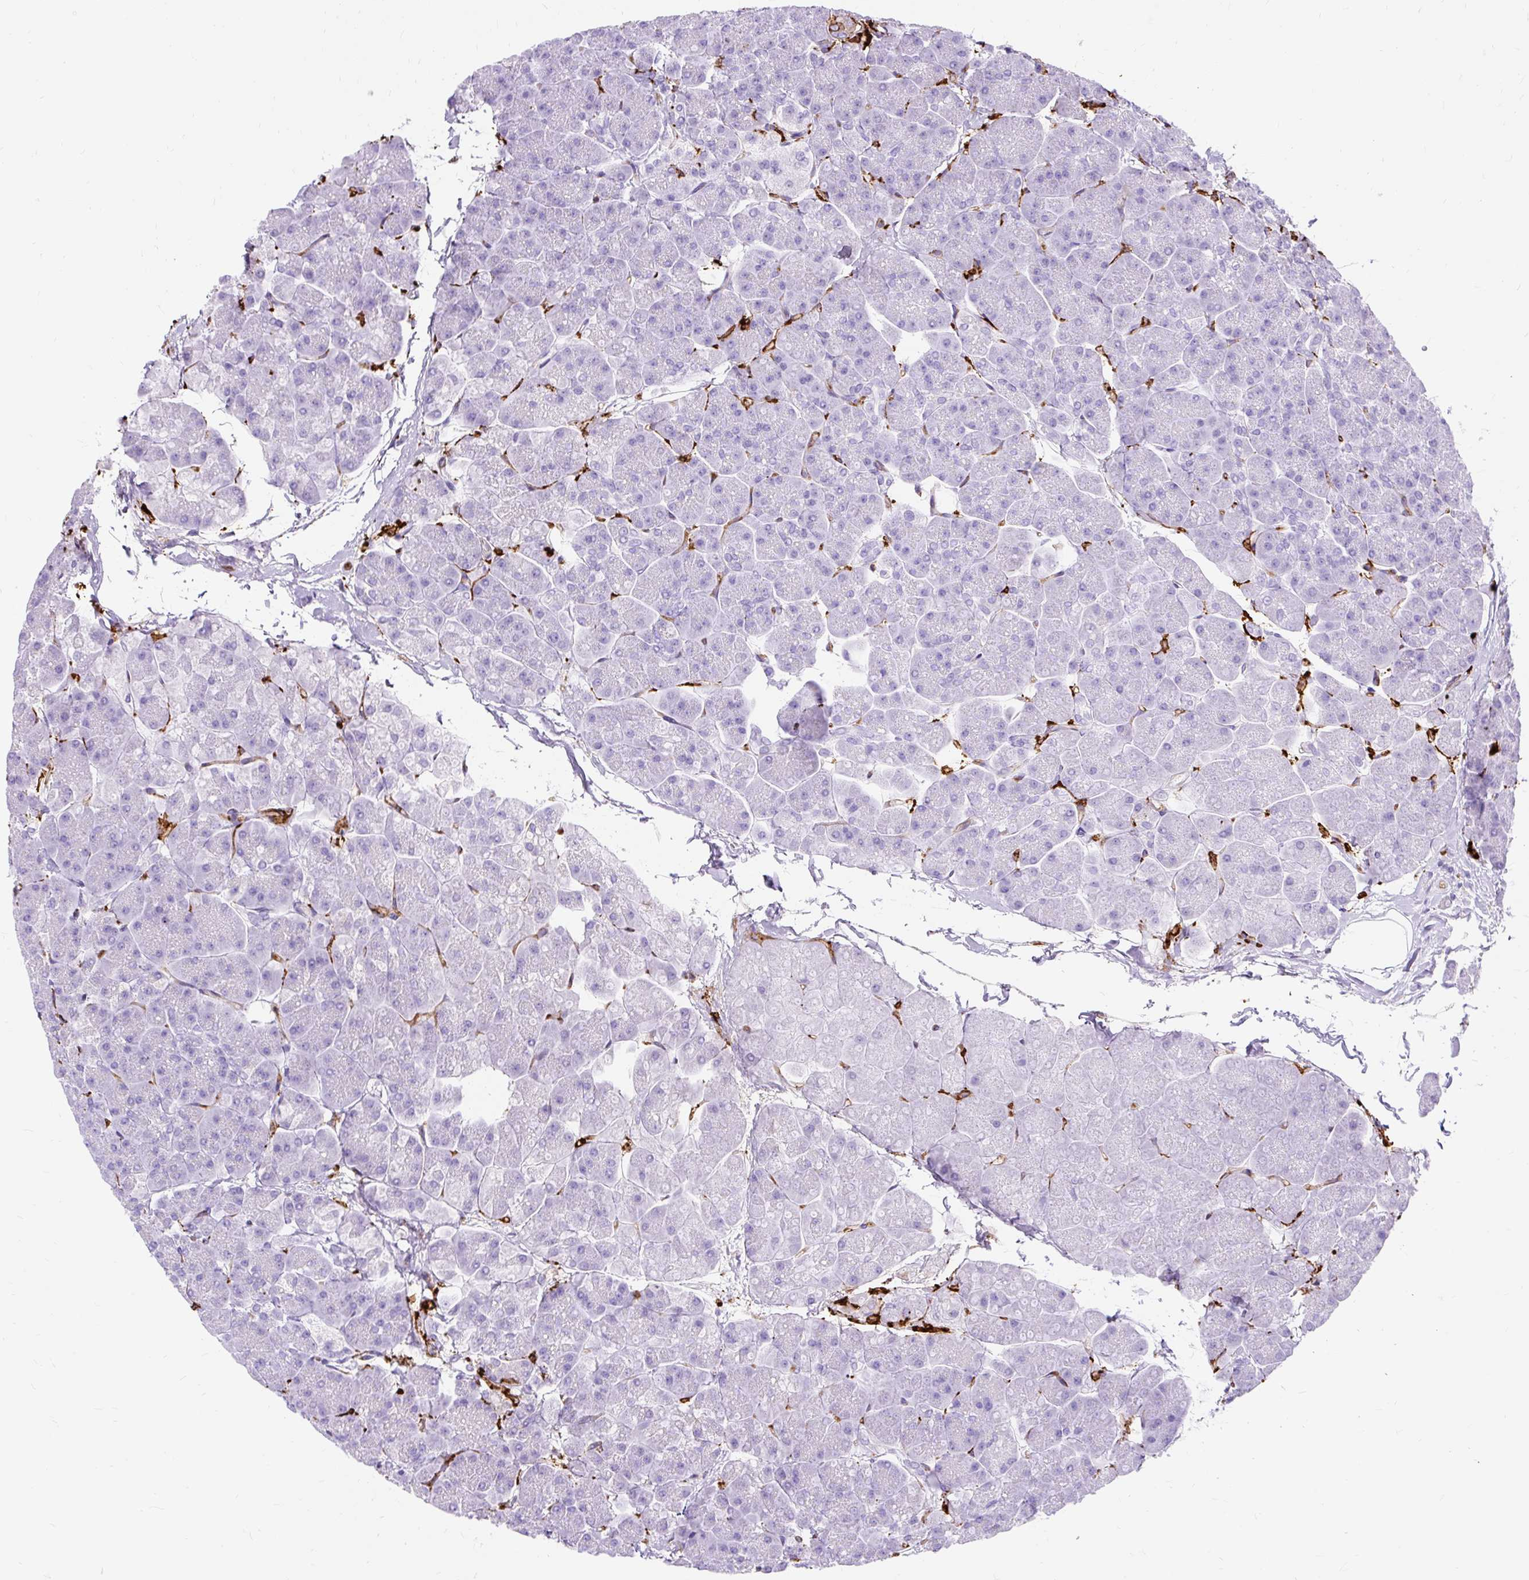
{"staining": {"intensity": "negative", "quantity": "none", "location": "none"}, "tissue": "pancreas", "cell_type": "Exocrine glandular cells", "image_type": "normal", "snomed": [{"axis": "morphology", "description": "Normal tissue, NOS"}, {"axis": "topography", "description": "Pancreas"}, {"axis": "topography", "description": "Peripheral nerve tissue"}], "caption": "Immunohistochemical staining of benign pancreas displays no significant positivity in exocrine glandular cells. (Stains: DAB immunohistochemistry (IHC) with hematoxylin counter stain, Microscopy: brightfield microscopy at high magnification).", "gene": "HLA", "patient": {"sex": "male", "age": 54}}